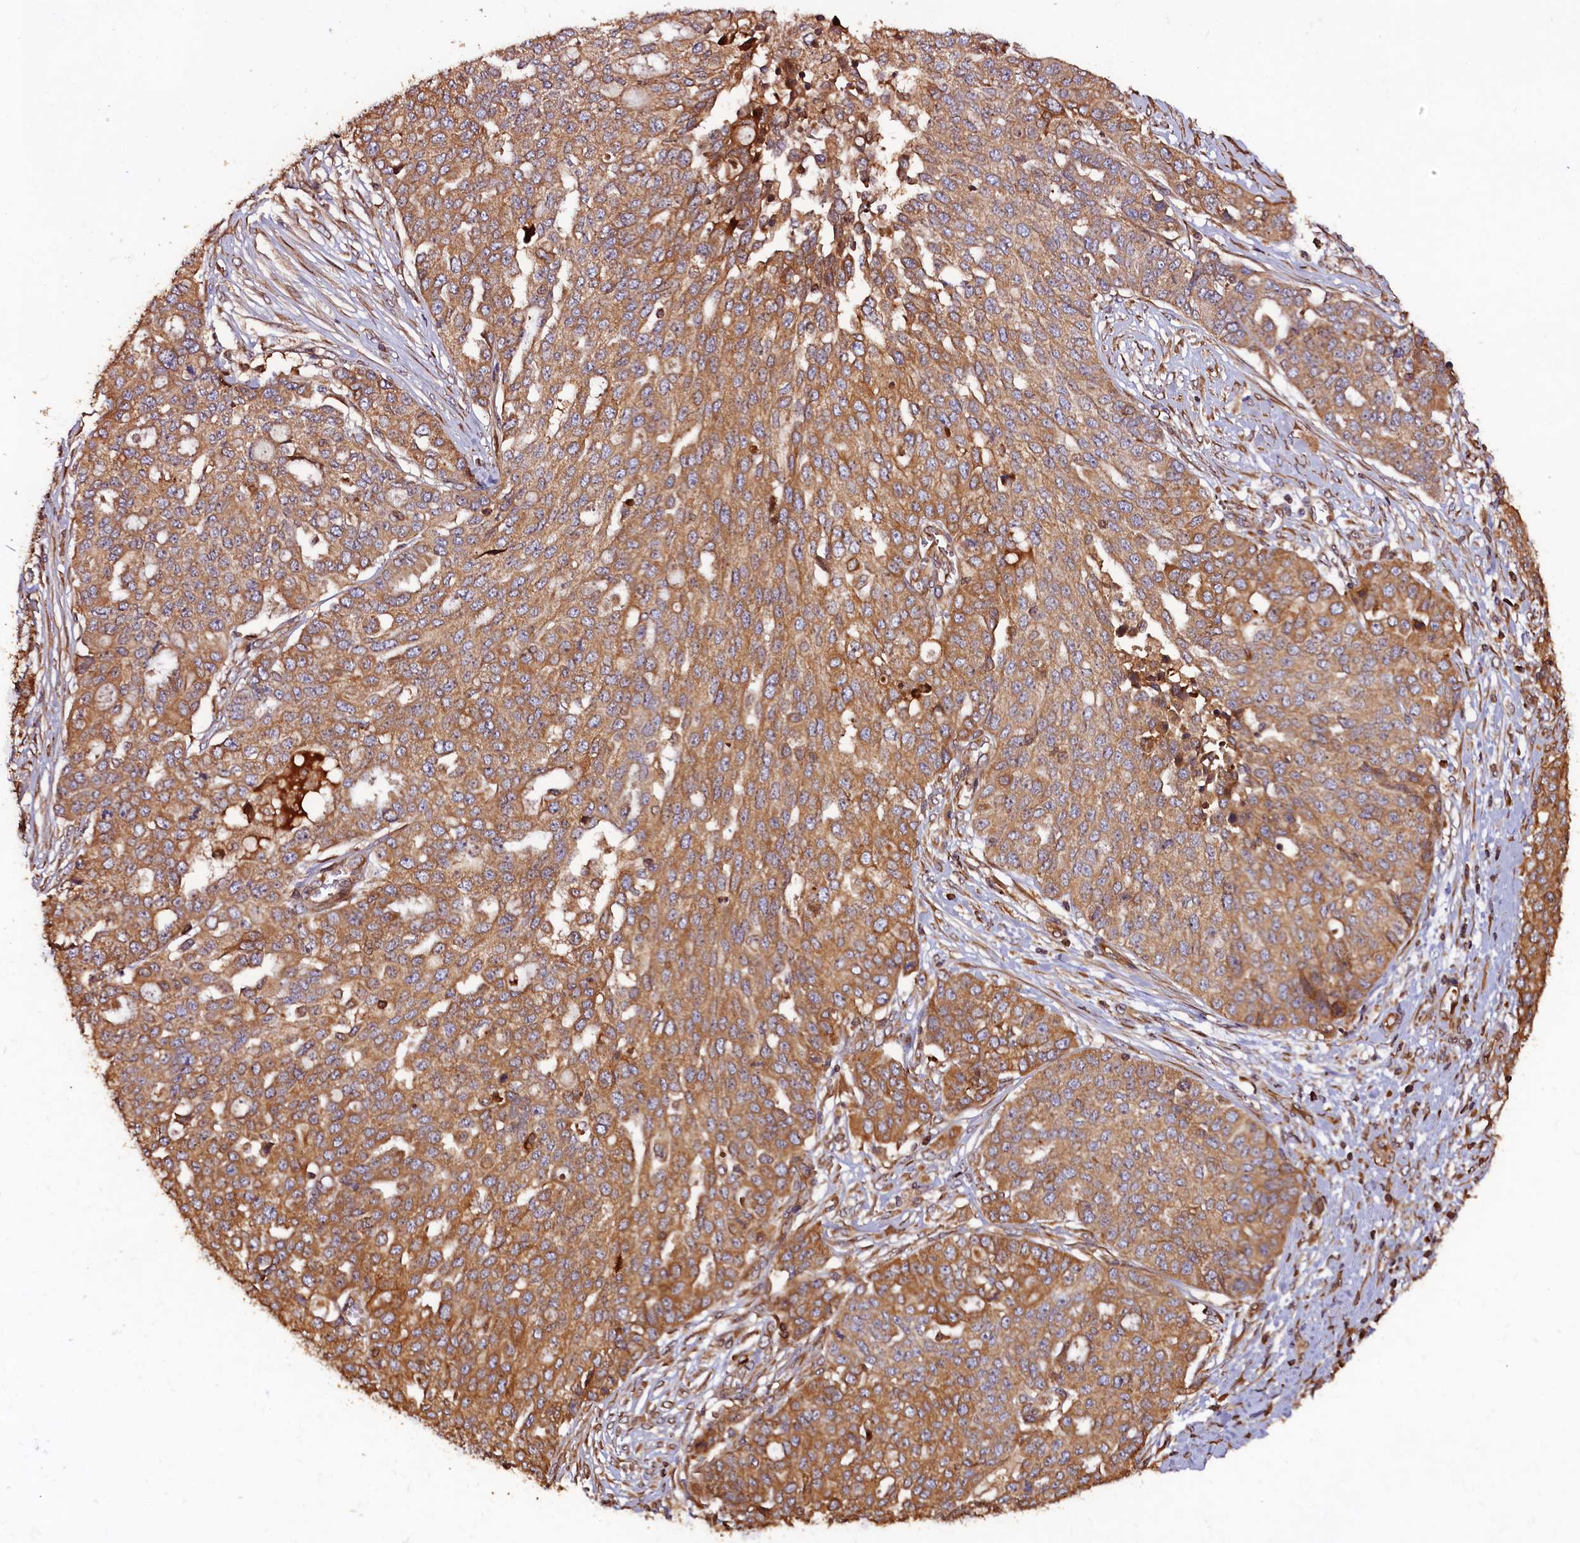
{"staining": {"intensity": "moderate", "quantity": ">75%", "location": "cytoplasmic/membranous"}, "tissue": "ovarian cancer", "cell_type": "Tumor cells", "image_type": "cancer", "snomed": [{"axis": "morphology", "description": "Cystadenocarcinoma, serous, NOS"}, {"axis": "topography", "description": "Soft tissue"}, {"axis": "topography", "description": "Ovary"}], "caption": "Human ovarian serous cystadenocarcinoma stained for a protein (brown) demonstrates moderate cytoplasmic/membranous positive expression in about >75% of tumor cells.", "gene": "HMOX2", "patient": {"sex": "female", "age": 57}}